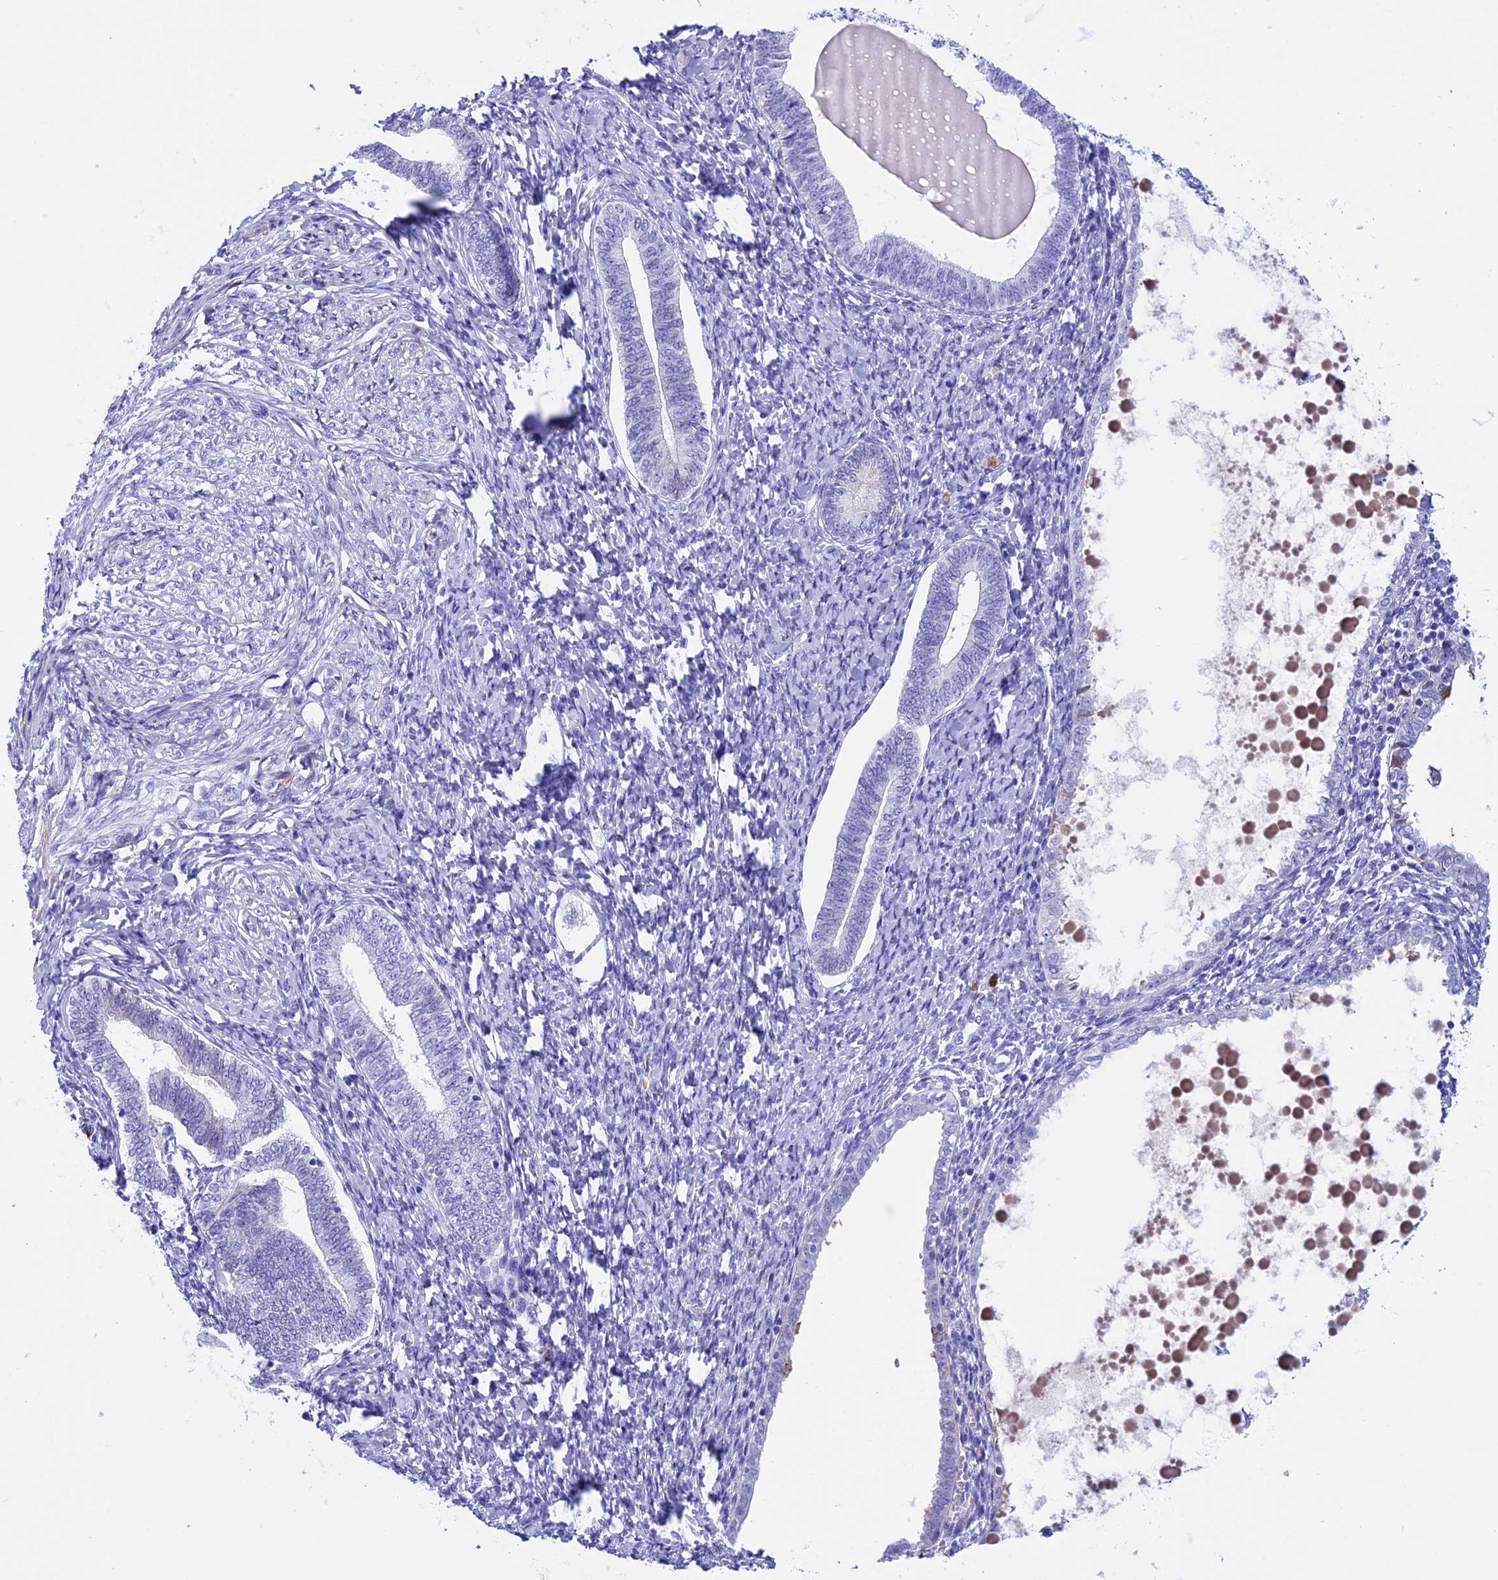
{"staining": {"intensity": "negative", "quantity": "none", "location": "none"}, "tissue": "endometrium", "cell_type": "Cells in endometrial stroma", "image_type": "normal", "snomed": [{"axis": "morphology", "description": "Normal tissue, NOS"}, {"axis": "topography", "description": "Endometrium"}], "caption": "Immunohistochemical staining of unremarkable endometrium displays no significant expression in cells in endometrial stroma.", "gene": "IGSF6", "patient": {"sex": "female", "age": 72}}